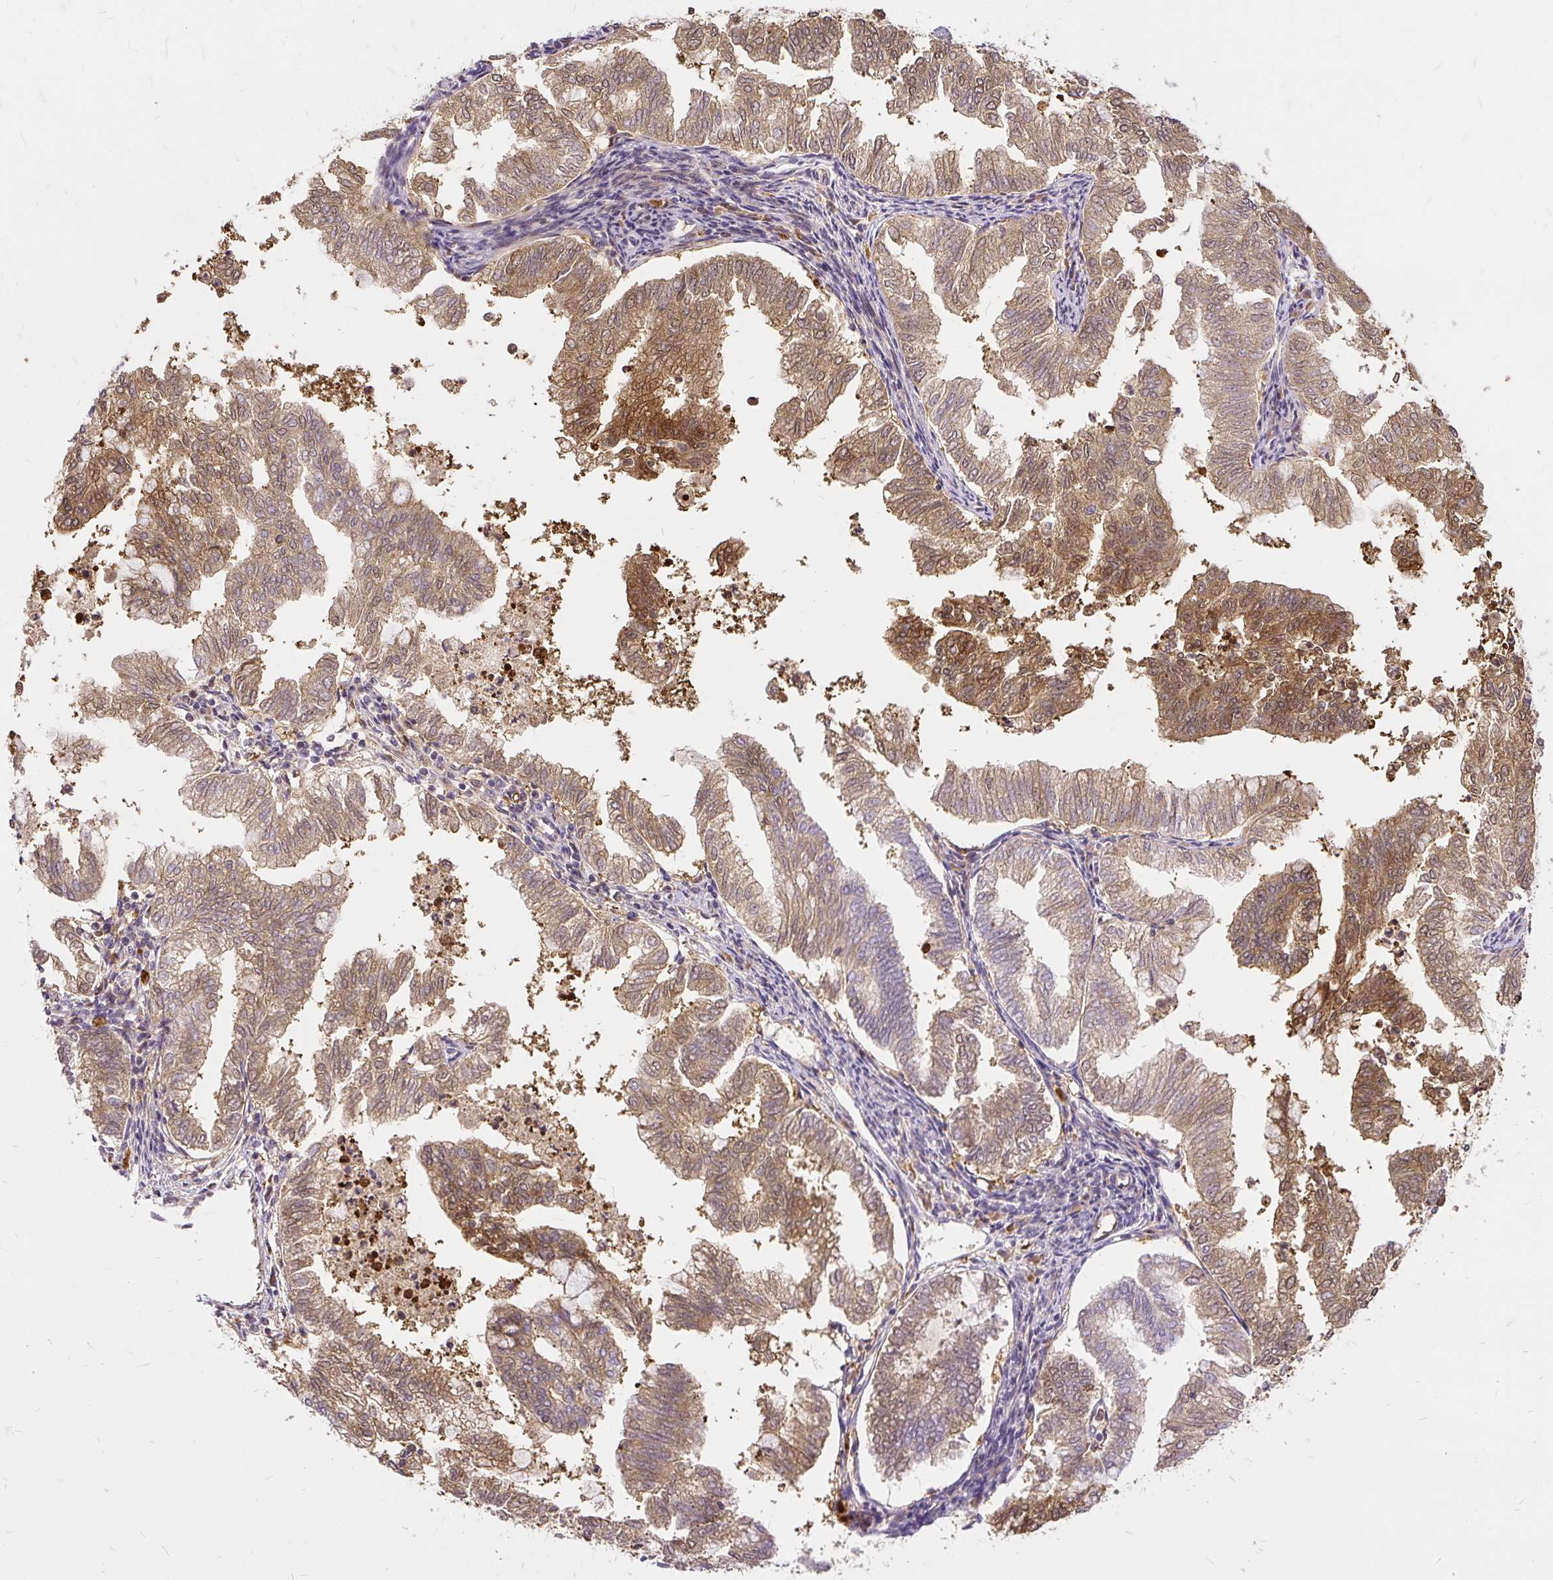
{"staining": {"intensity": "moderate", "quantity": ">75%", "location": "cytoplasmic/membranous"}, "tissue": "endometrial cancer", "cell_type": "Tumor cells", "image_type": "cancer", "snomed": [{"axis": "morphology", "description": "Necrosis, NOS"}, {"axis": "morphology", "description": "Adenocarcinoma, NOS"}, {"axis": "topography", "description": "Endometrium"}], "caption": "Human endometrial adenocarcinoma stained with a protein marker shows moderate staining in tumor cells.", "gene": "AP5S1", "patient": {"sex": "female", "age": 79}}